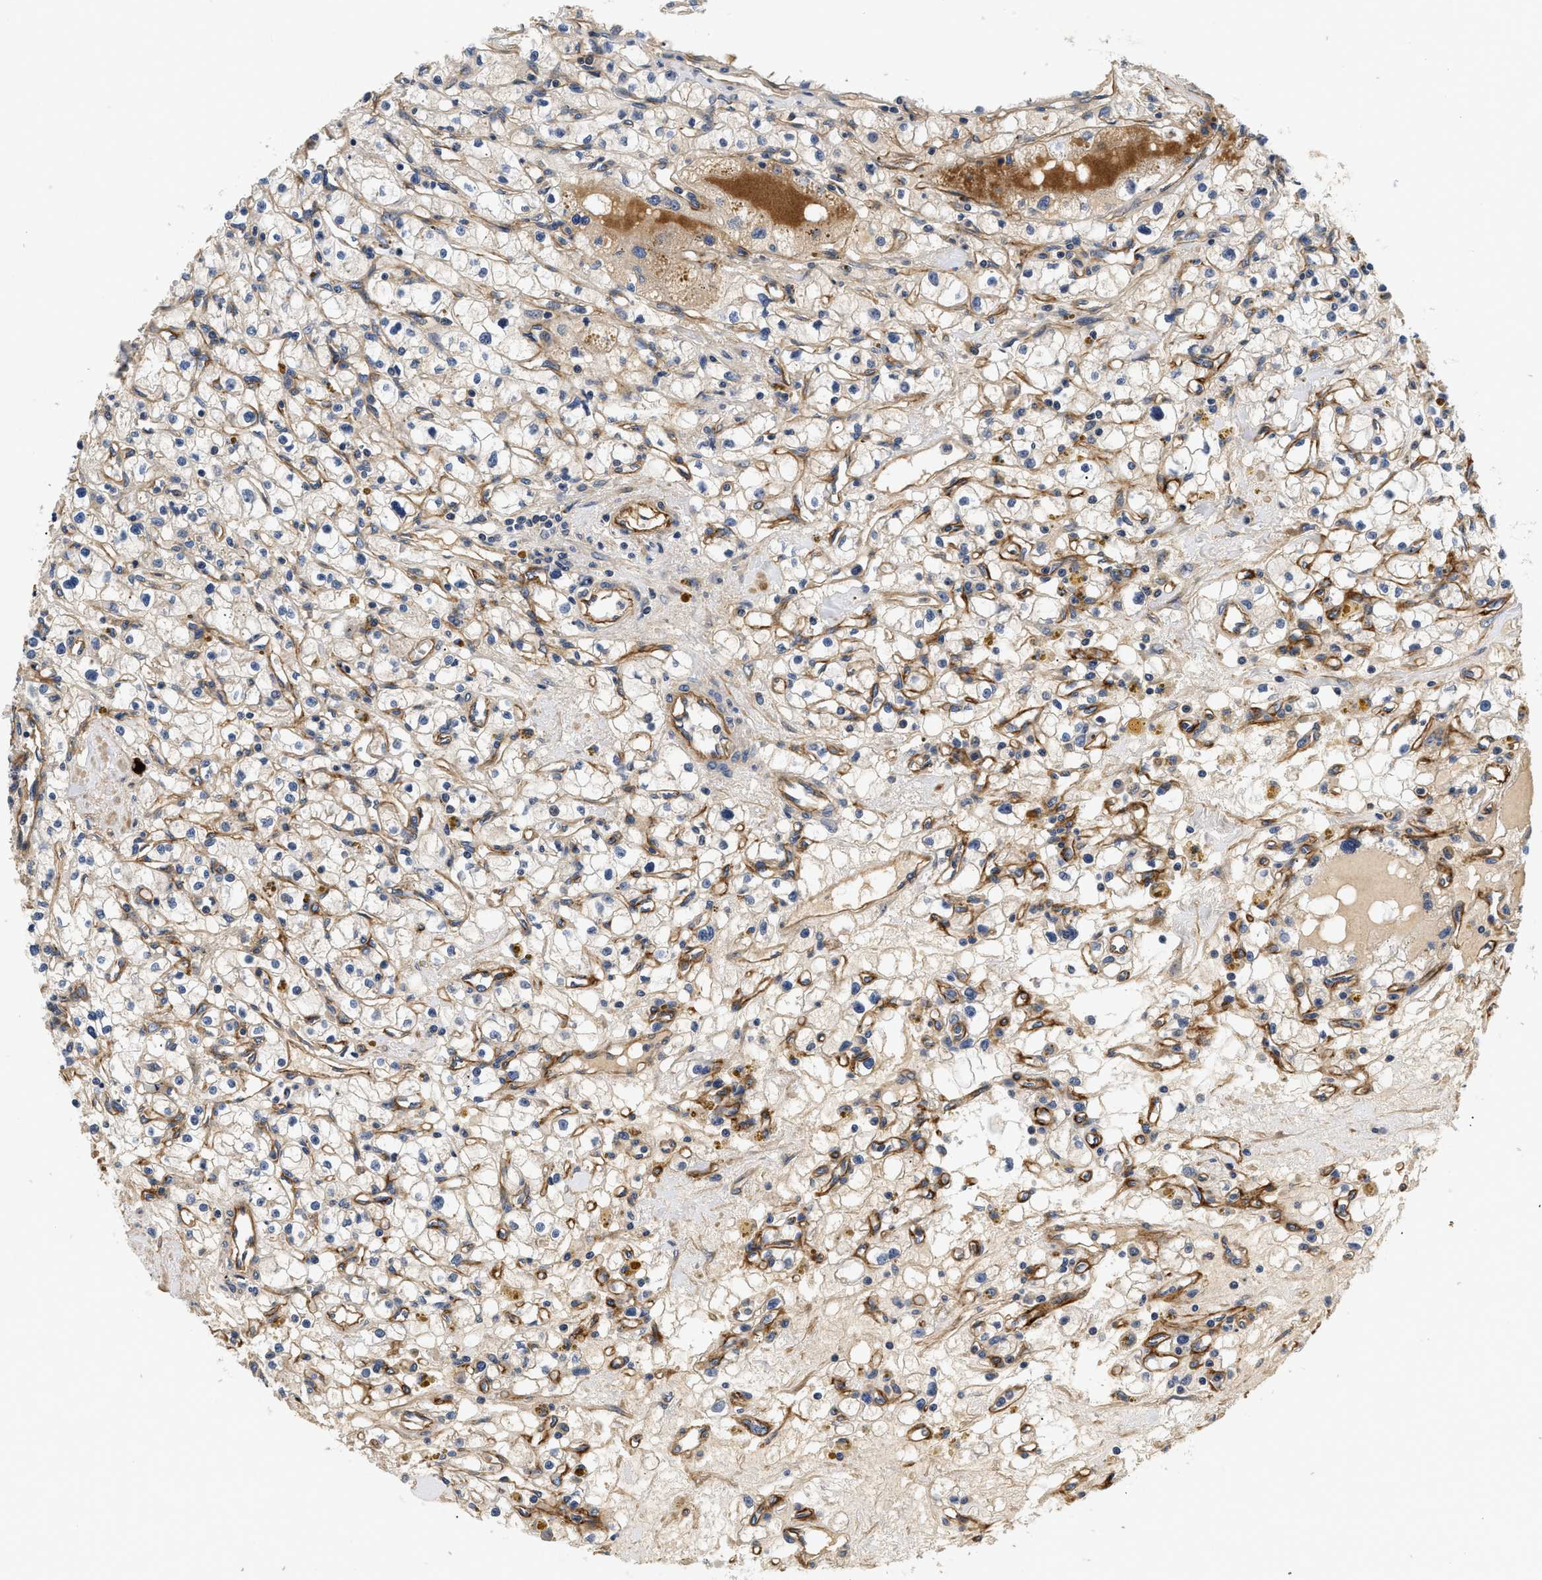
{"staining": {"intensity": "weak", "quantity": "<25%", "location": "cytoplasmic/membranous"}, "tissue": "renal cancer", "cell_type": "Tumor cells", "image_type": "cancer", "snomed": [{"axis": "morphology", "description": "Adenocarcinoma, NOS"}, {"axis": "topography", "description": "Kidney"}], "caption": "Protein analysis of renal cancer exhibits no significant positivity in tumor cells.", "gene": "NME6", "patient": {"sex": "male", "age": 56}}